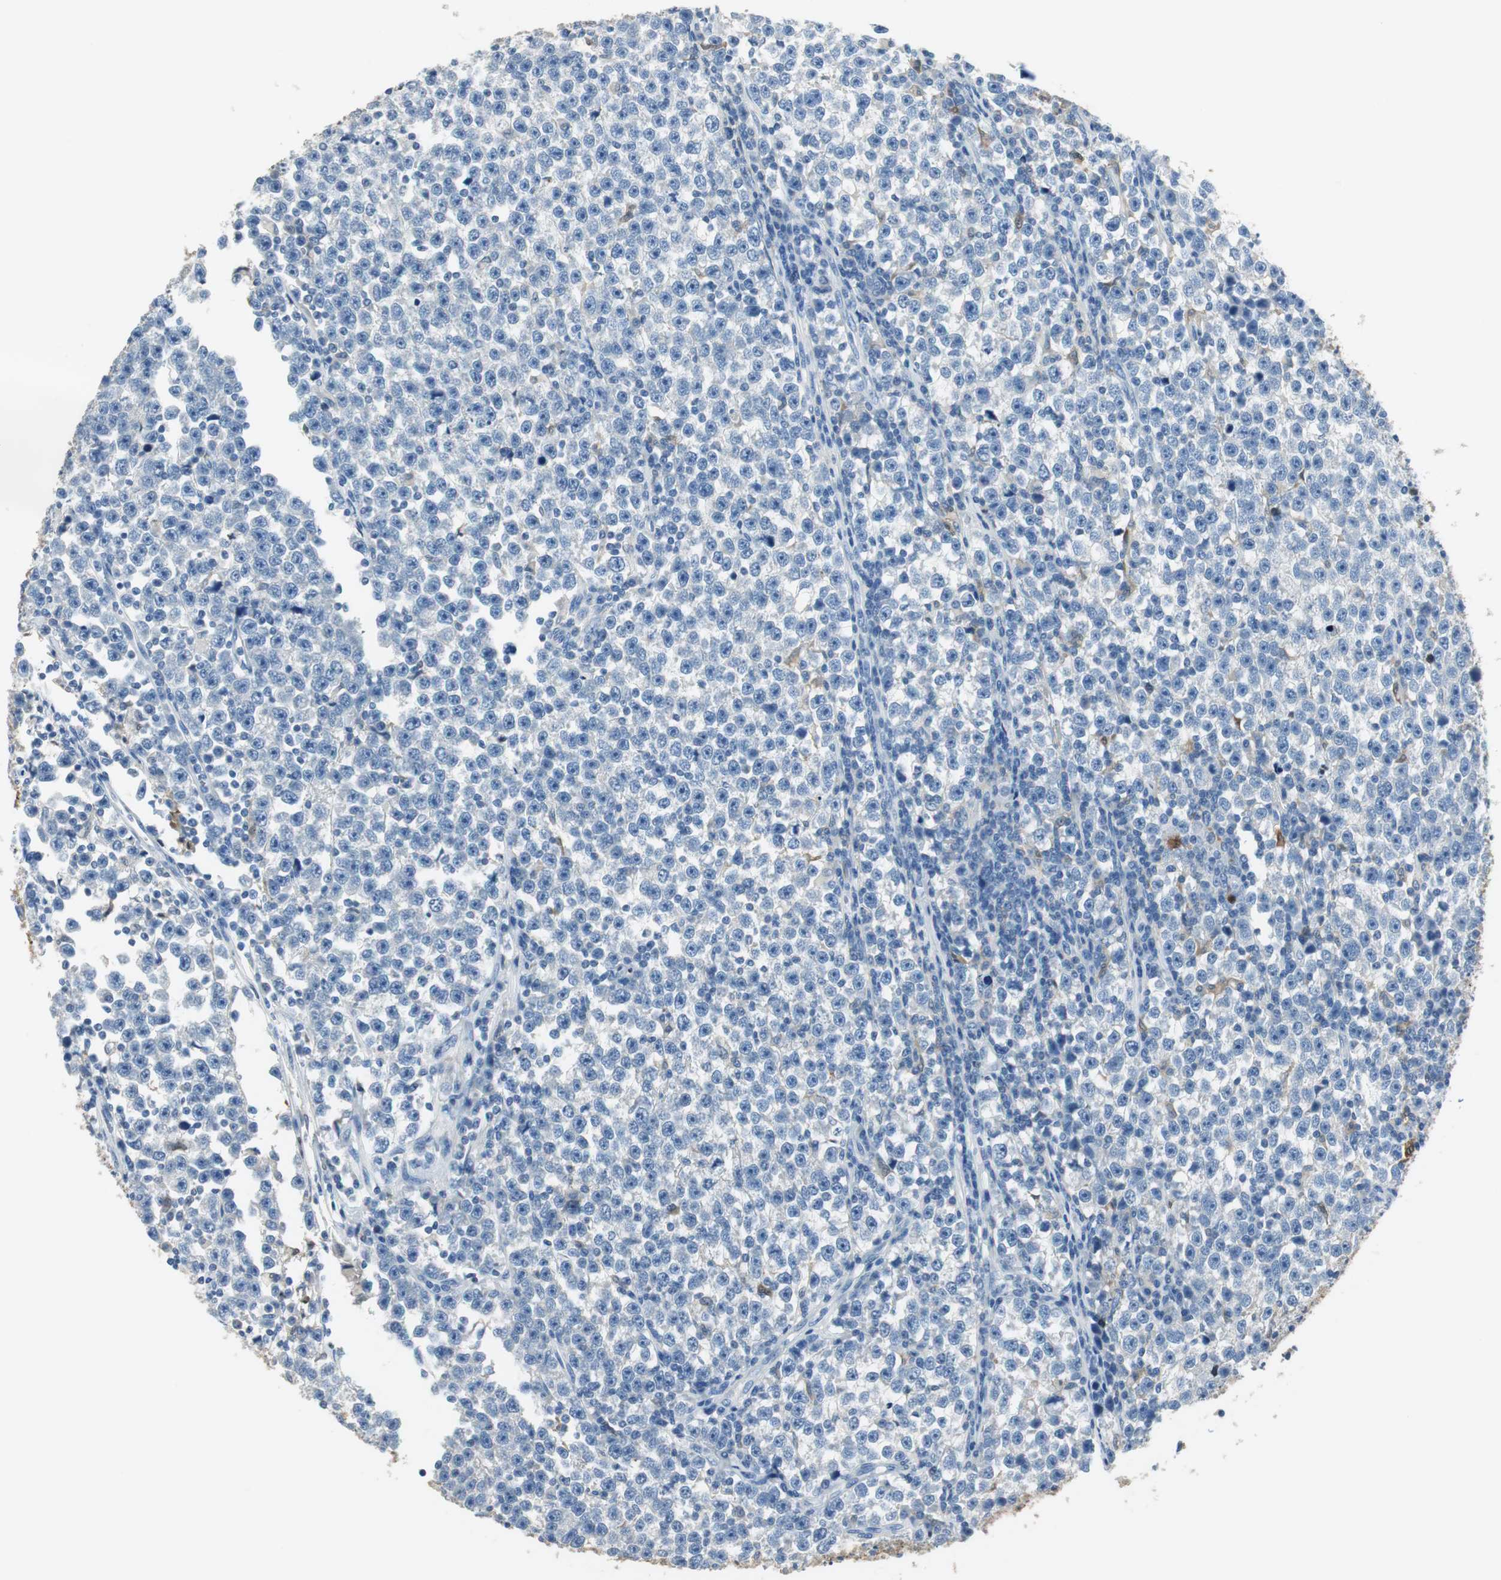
{"staining": {"intensity": "negative", "quantity": "none", "location": "none"}, "tissue": "testis cancer", "cell_type": "Tumor cells", "image_type": "cancer", "snomed": [{"axis": "morphology", "description": "Seminoma, NOS"}, {"axis": "topography", "description": "Testis"}], "caption": "The immunohistochemistry (IHC) photomicrograph has no significant expression in tumor cells of testis seminoma tissue.", "gene": "FBP1", "patient": {"sex": "male", "age": 43}}